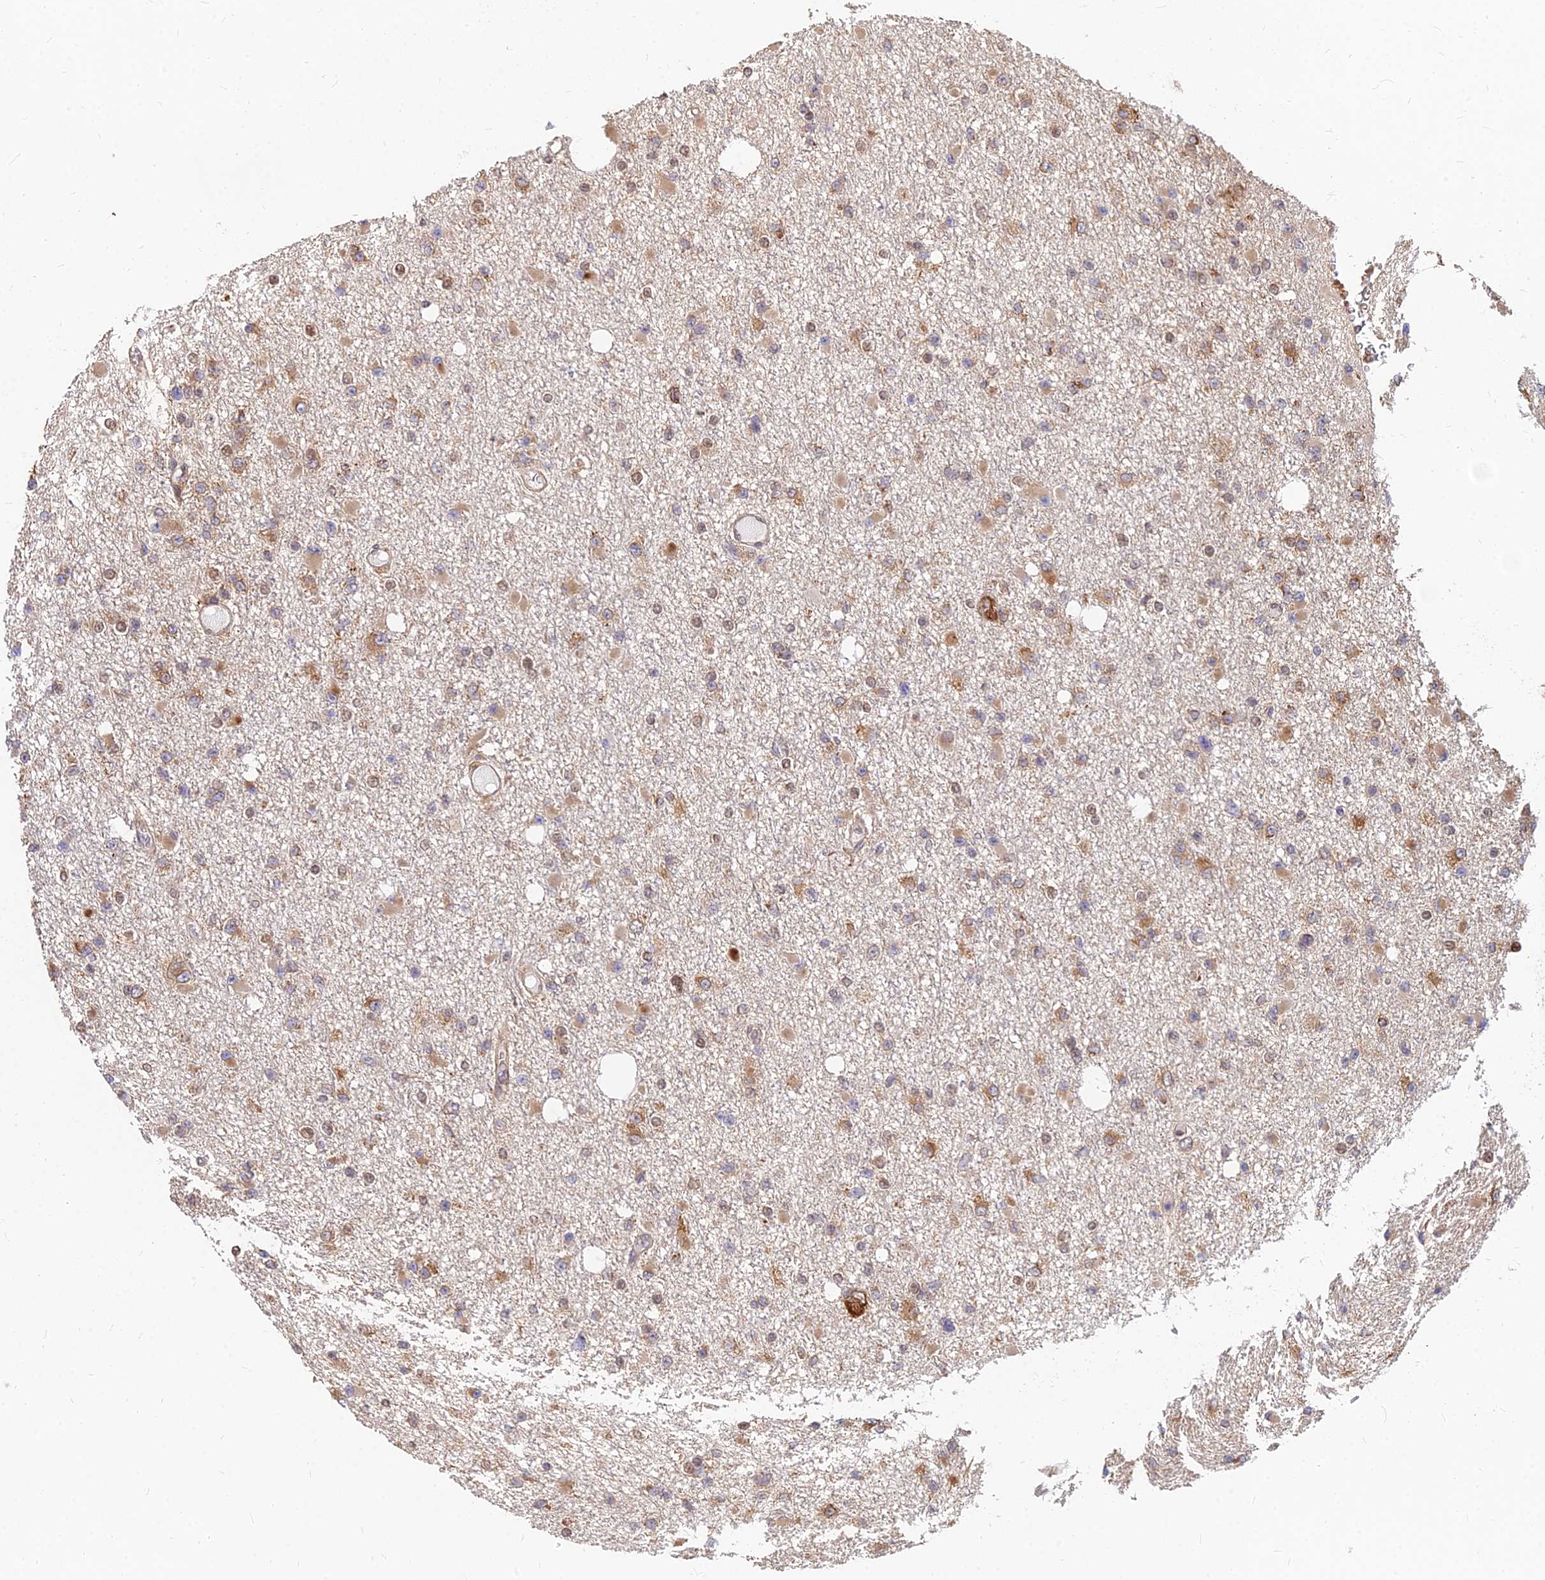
{"staining": {"intensity": "moderate", "quantity": "25%-75%", "location": "cytoplasmic/membranous"}, "tissue": "glioma", "cell_type": "Tumor cells", "image_type": "cancer", "snomed": [{"axis": "morphology", "description": "Glioma, malignant, Low grade"}, {"axis": "topography", "description": "Brain"}], "caption": "Protein staining shows moderate cytoplasmic/membranous positivity in approximately 25%-75% of tumor cells in malignant glioma (low-grade).", "gene": "CCT6B", "patient": {"sex": "female", "age": 22}}